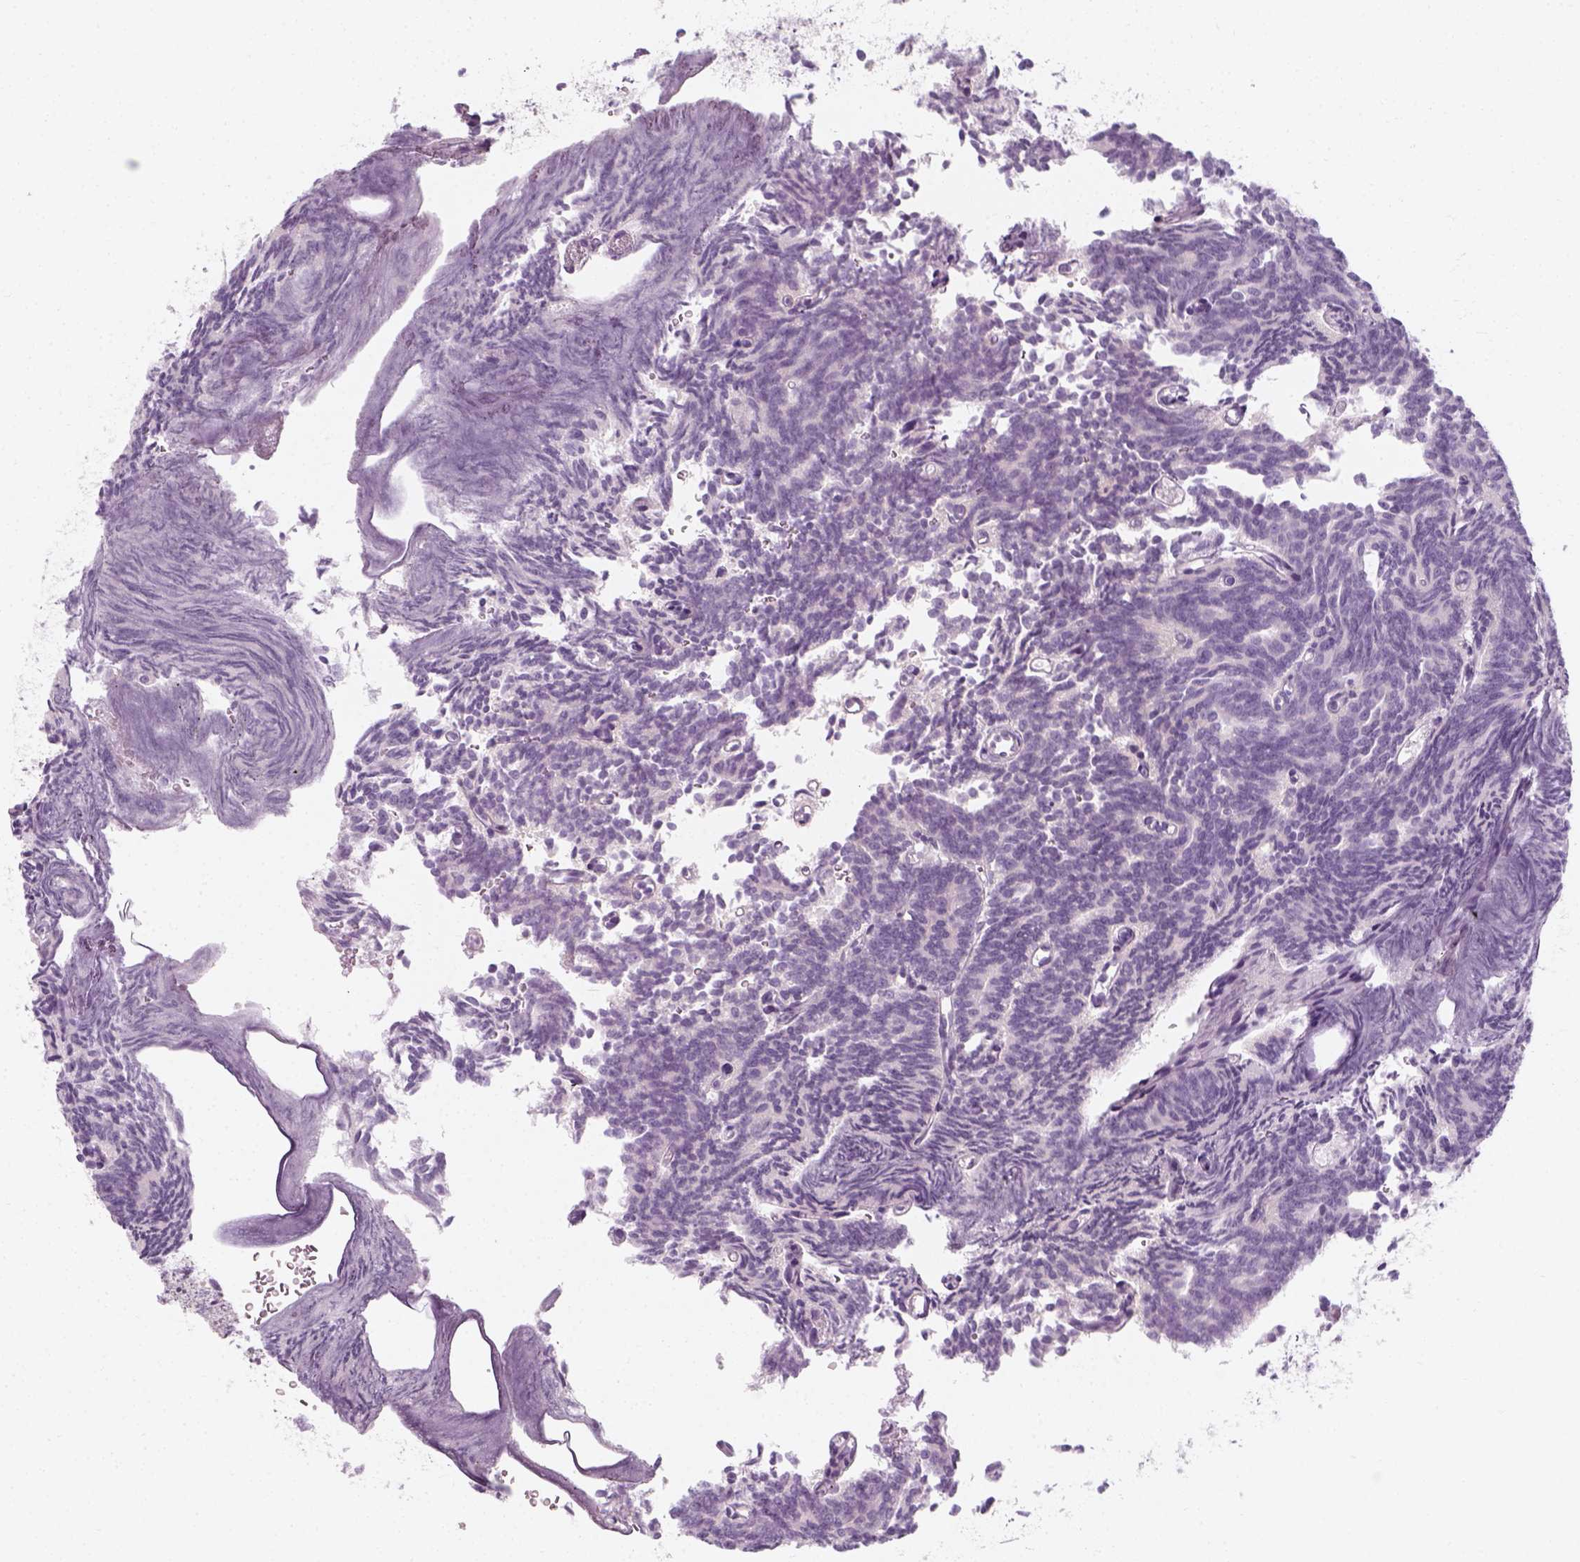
{"staining": {"intensity": "negative", "quantity": "none", "location": "none"}, "tissue": "prostate cancer", "cell_type": "Tumor cells", "image_type": "cancer", "snomed": [{"axis": "morphology", "description": "Adenocarcinoma, High grade"}, {"axis": "topography", "description": "Prostate"}], "caption": "Immunohistochemical staining of human prostate cancer exhibits no significant expression in tumor cells.", "gene": "PRAME", "patient": {"sex": "male", "age": 53}}